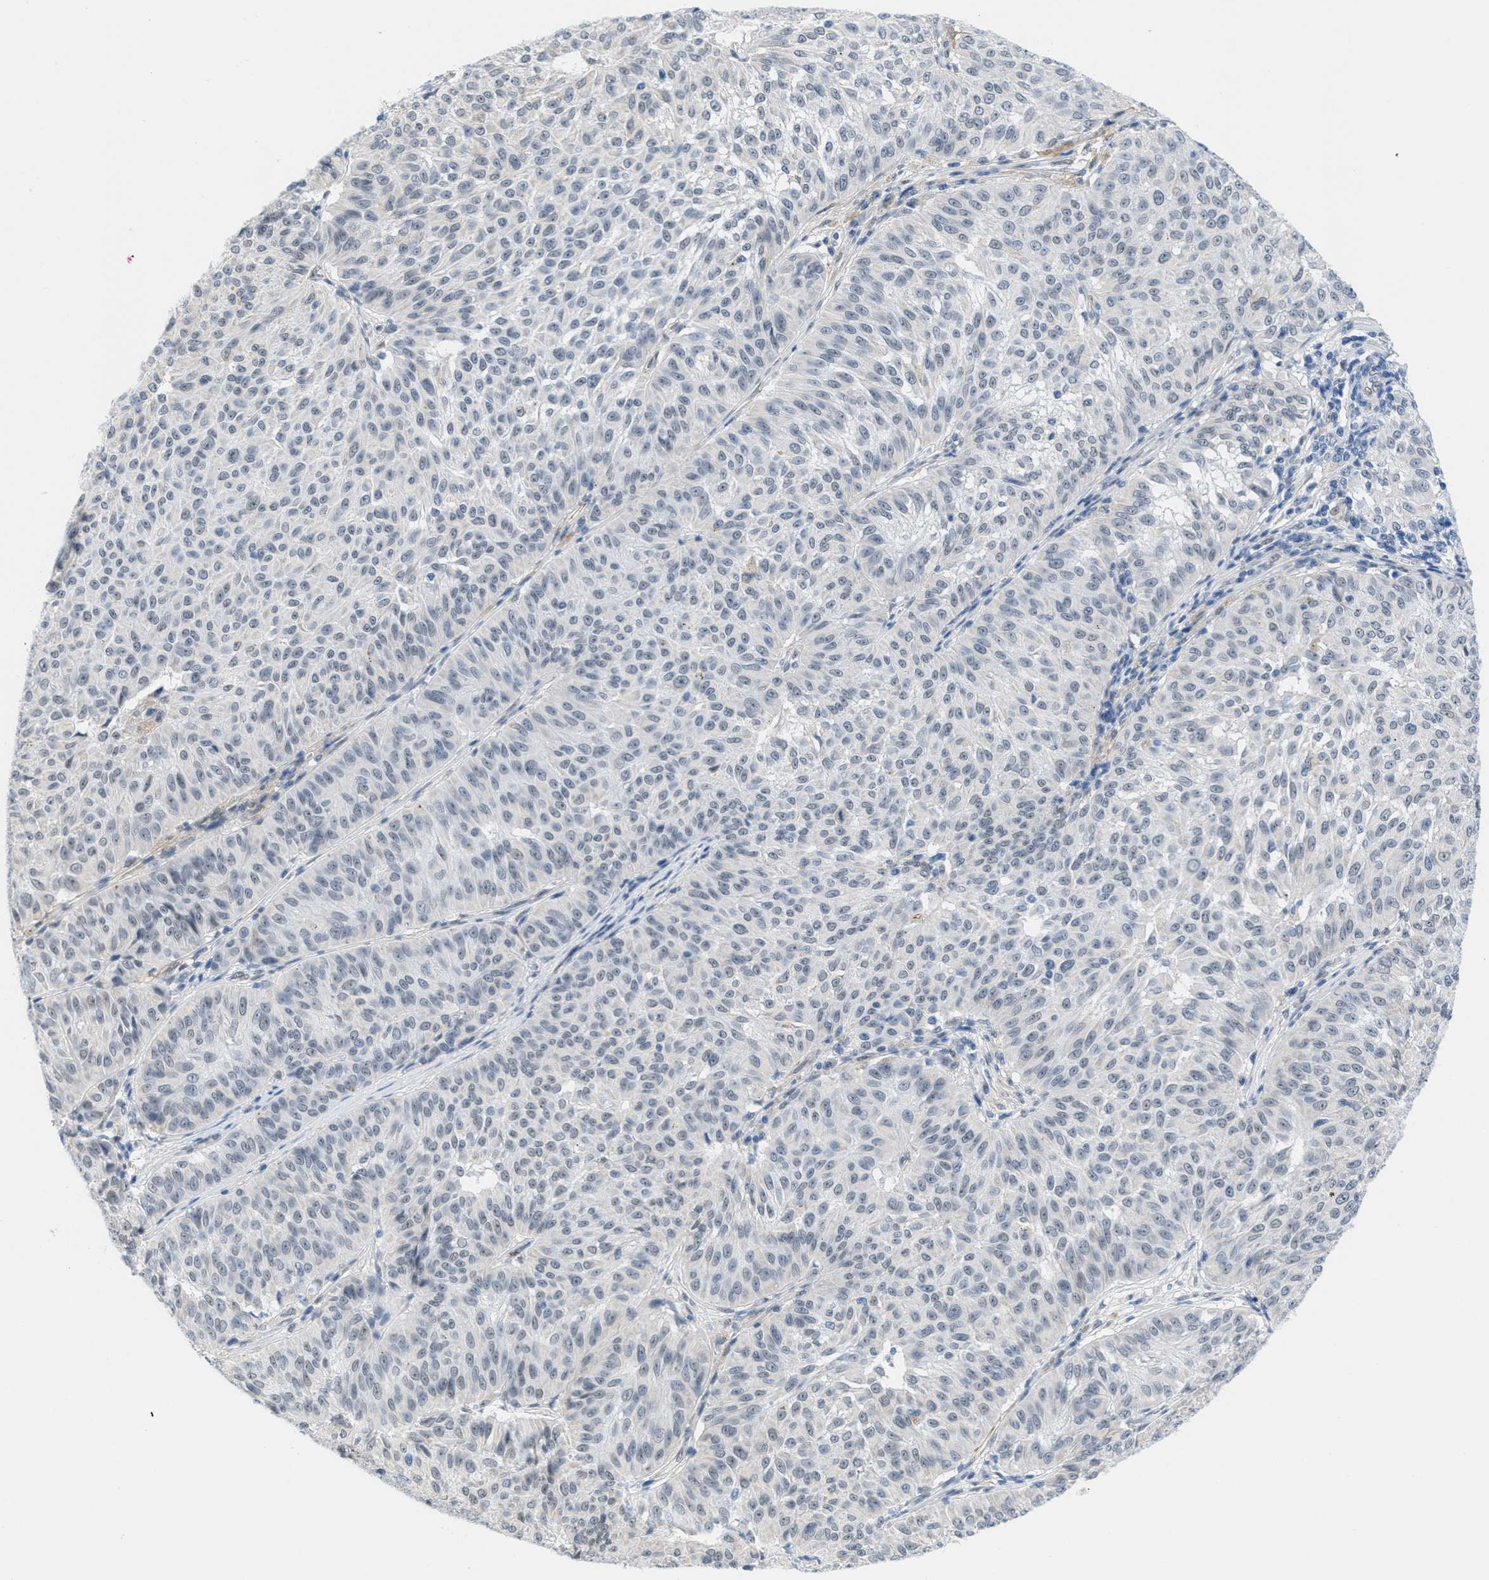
{"staining": {"intensity": "negative", "quantity": "none", "location": "none"}, "tissue": "melanoma", "cell_type": "Tumor cells", "image_type": "cancer", "snomed": [{"axis": "morphology", "description": "Malignant melanoma, NOS"}, {"axis": "topography", "description": "Skin"}], "caption": "The image displays no staining of tumor cells in melanoma.", "gene": "HS3ST2", "patient": {"sex": "female", "age": 72}}